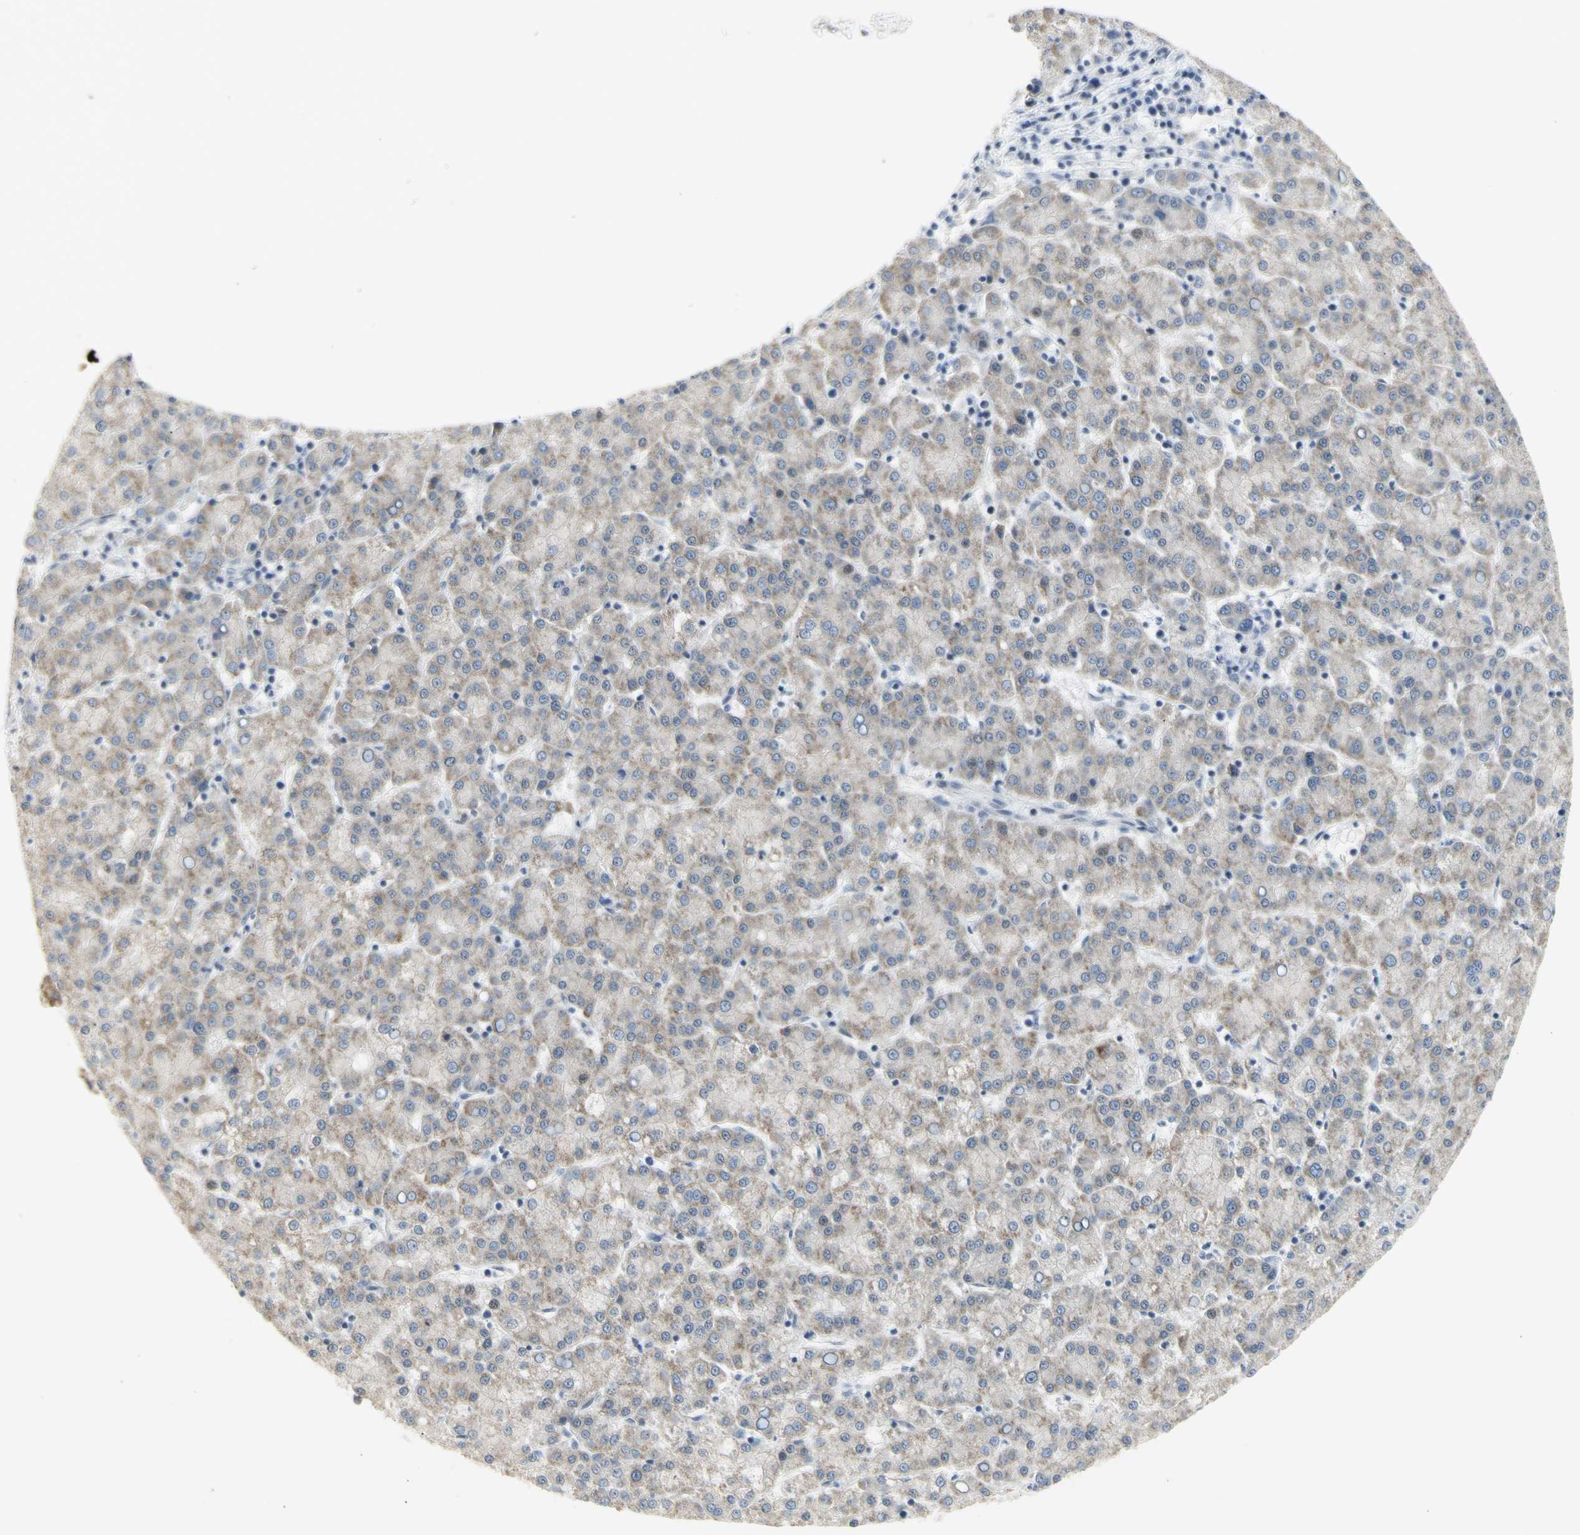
{"staining": {"intensity": "negative", "quantity": "none", "location": "none"}, "tissue": "liver cancer", "cell_type": "Tumor cells", "image_type": "cancer", "snomed": [{"axis": "morphology", "description": "Carcinoma, Hepatocellular, NOS"}, {"axis": "topography", "description": "Liver"}], "caption": "Immunohistochemical staining of human liver cancer (hepatocellular carcinoma) exhibits no significant positivity in tumor cells. Nuclei are stained in blue.", "gene": "DHRS7B", "patient": {"sex": "female", "age": 58}}